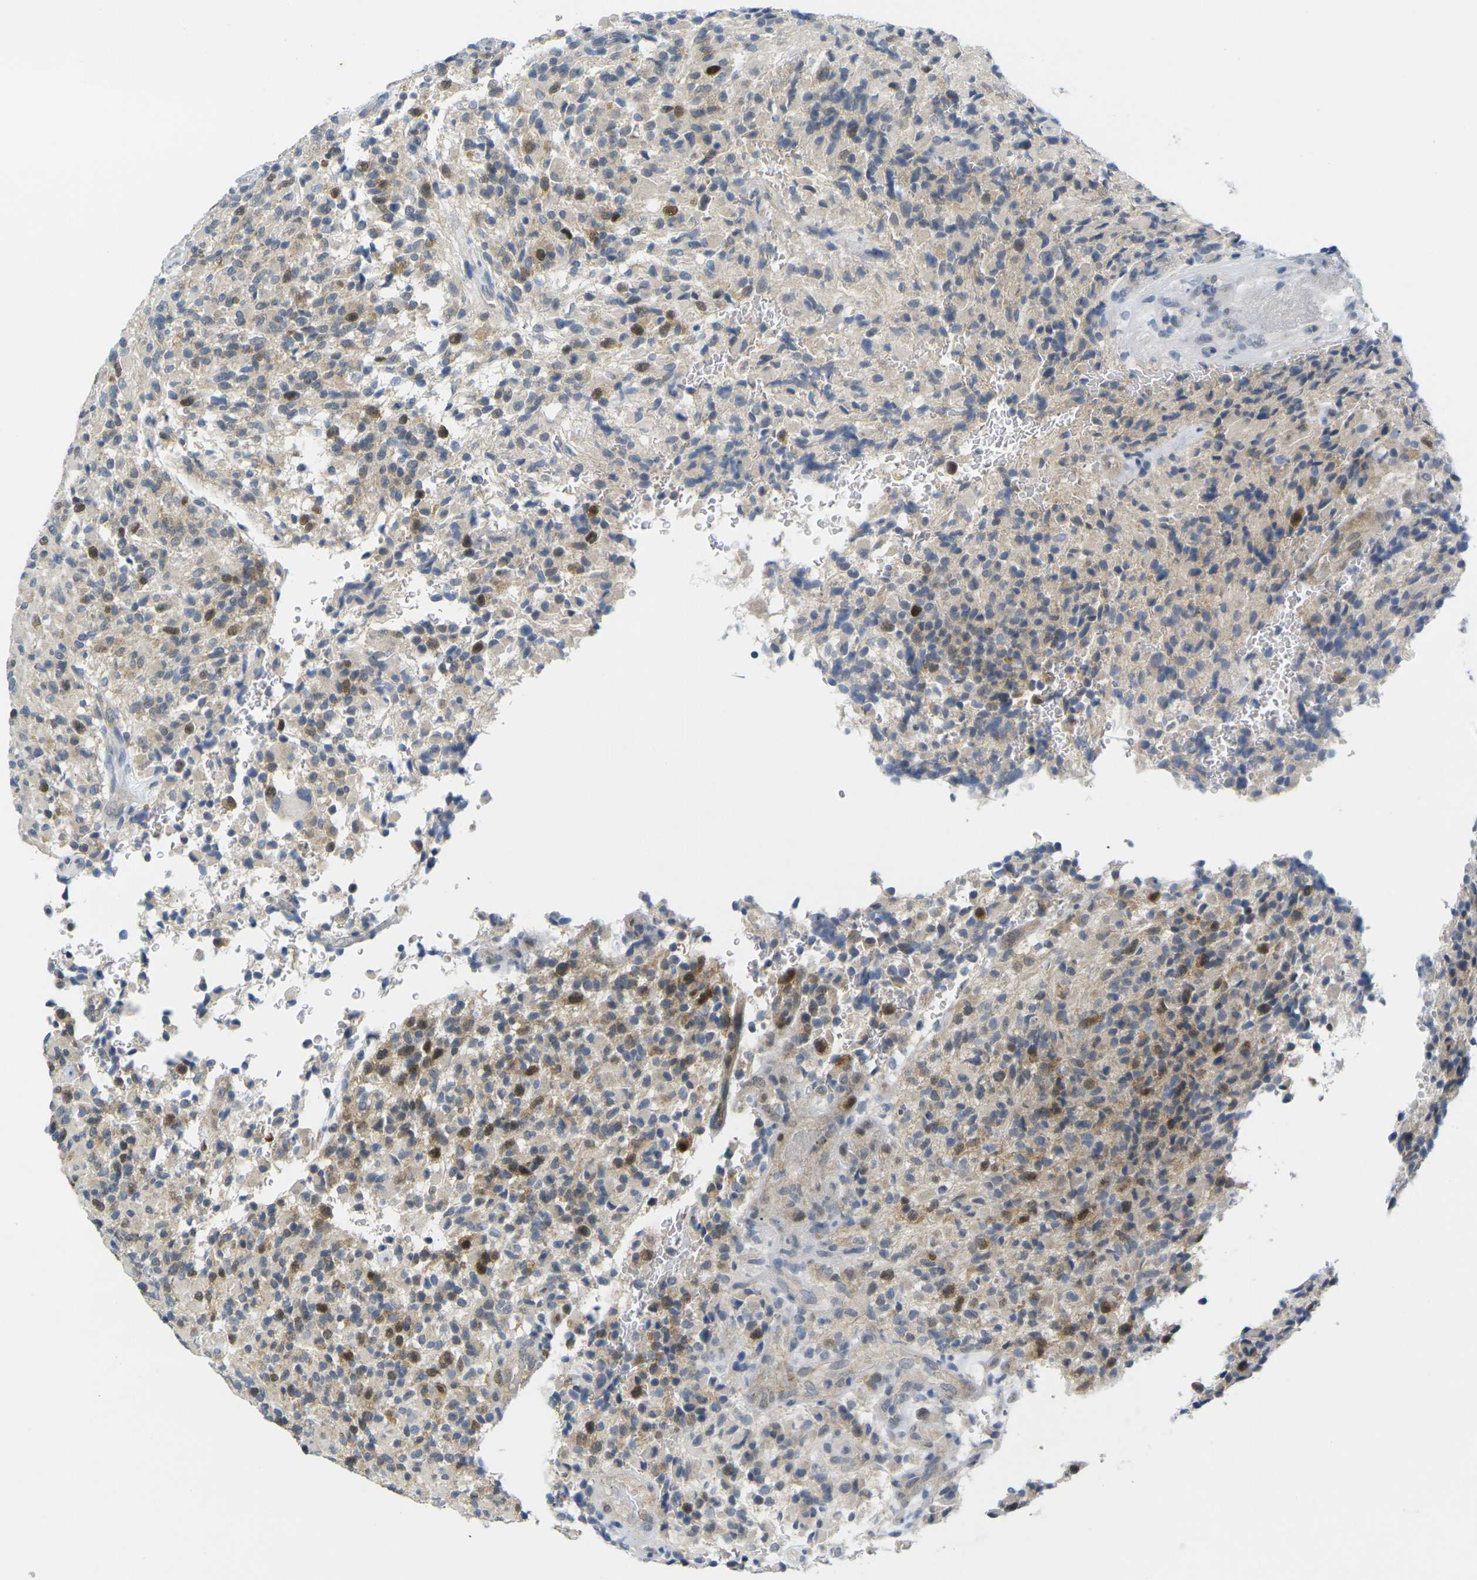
{"staining": {"intensity": "moderate", "quantity": "25%-75%", "location": "cytoplasmic/membranous,nuclear"}, "tissue": "glioma", "cell_type": "Tumor cells", "image_type": "cancer", "snomed": [{"axis": "morphology", "description": "Glioma, malignant, High grade"}, {"axis": "topography", "description": "Brain"}], "caption": "Immunohistochemistry (DAB) staining of human glioma exhibits moderate cytoplasmic/membranous and nuclear protein expression in approximately 25%-75% of tumor cells.", "gene": "CDK2", "patient": {"sex": "male", "age": 71}}